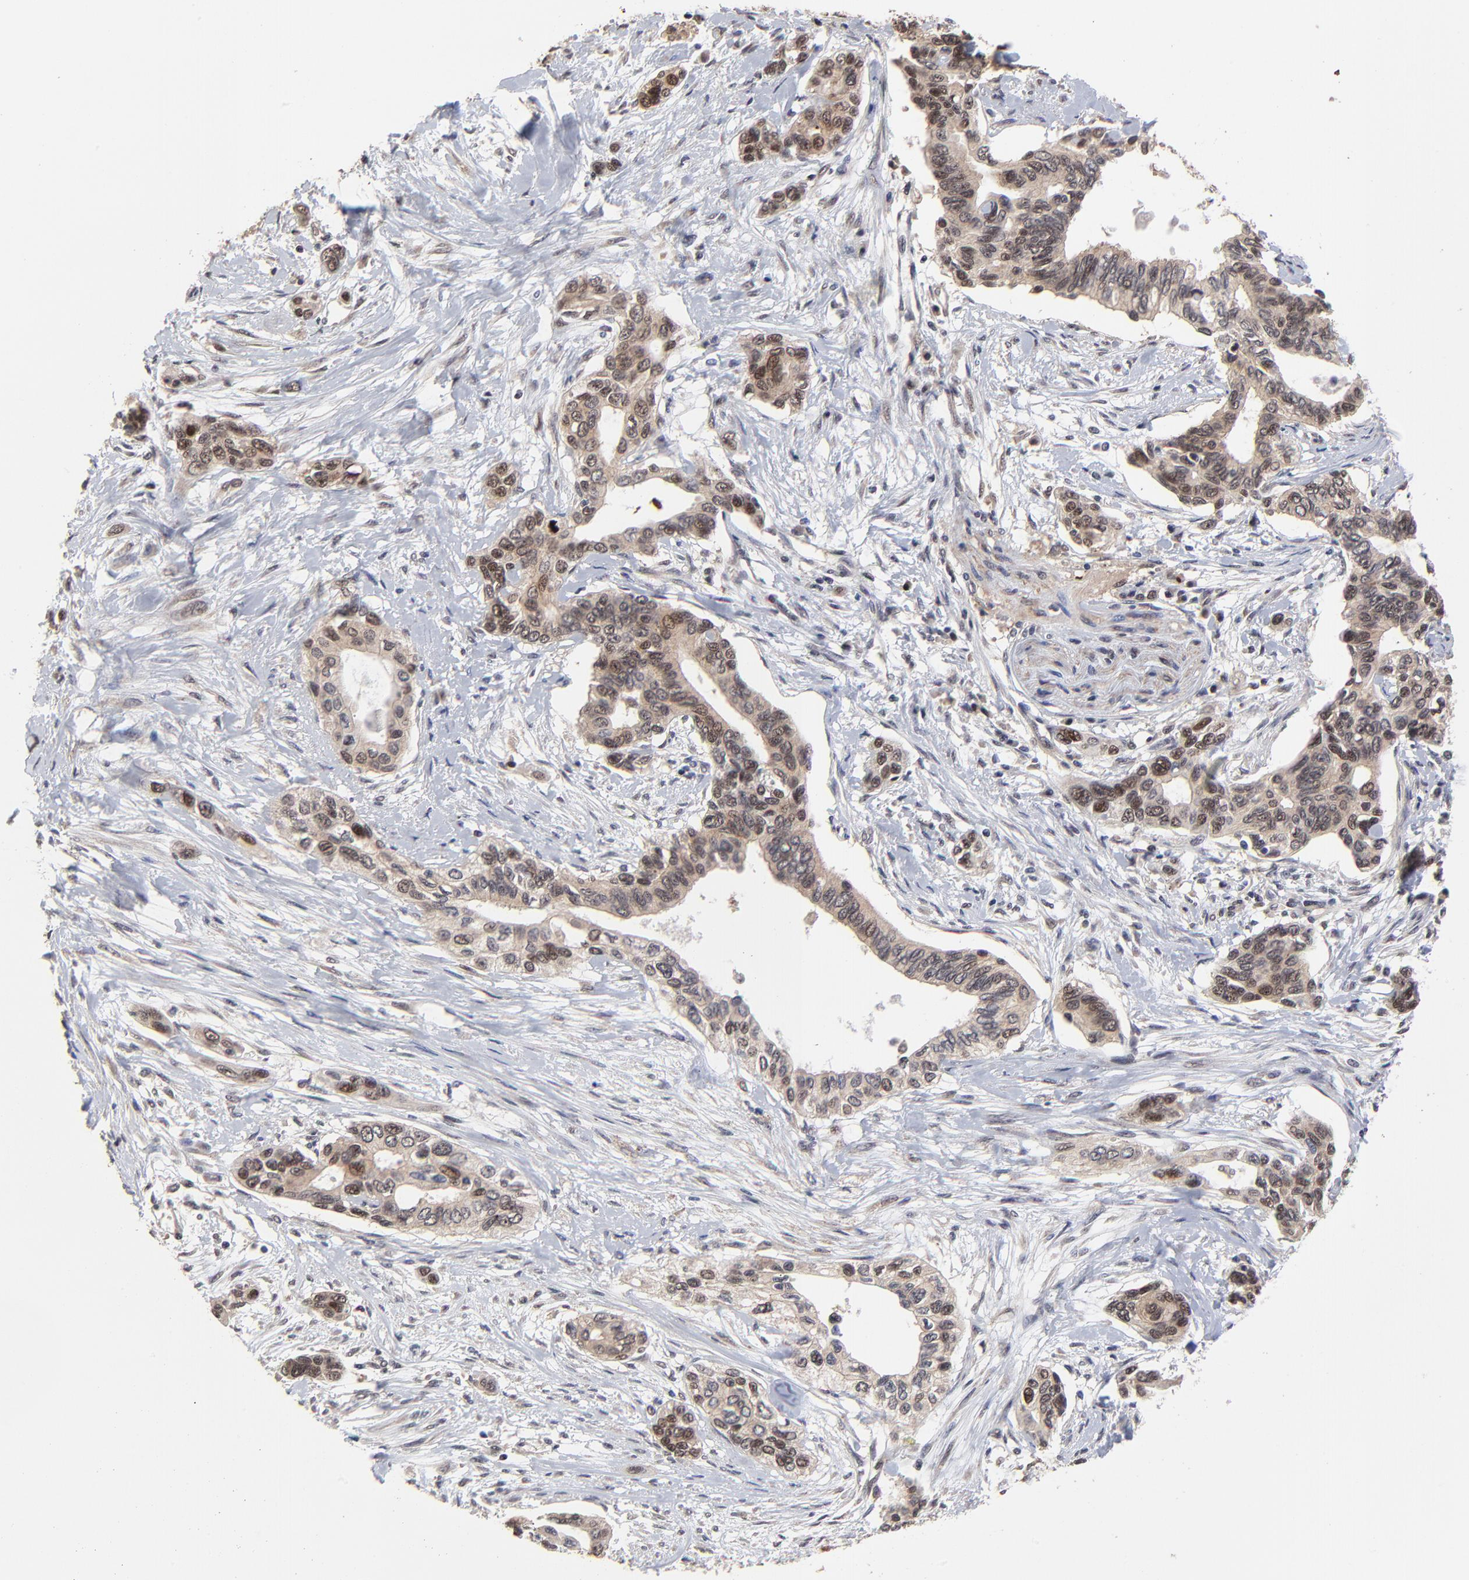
{"staining": {"intensity": "moderate", "quantity": ">75%", "location": "cytoplasmic/membranous"}, "tissue": "pancreatic cancer", "cell_type": "Tumor cells", "image_type": "cancer", "snomed": [{"axis": "morphology", "description": "Adenocarcinoma, NOS"}, {"axis": "topography", "description": "Pancreas"}], "caption": "Immunohistochemical staining of human pancreatic adenocarcinoma exhibits medium levels of moderate cytoplasmic/membranous protein staining in about >75% of tumor cells.", "gene": "FRMD8", "patient": {"sex": "female", "age": 60}}